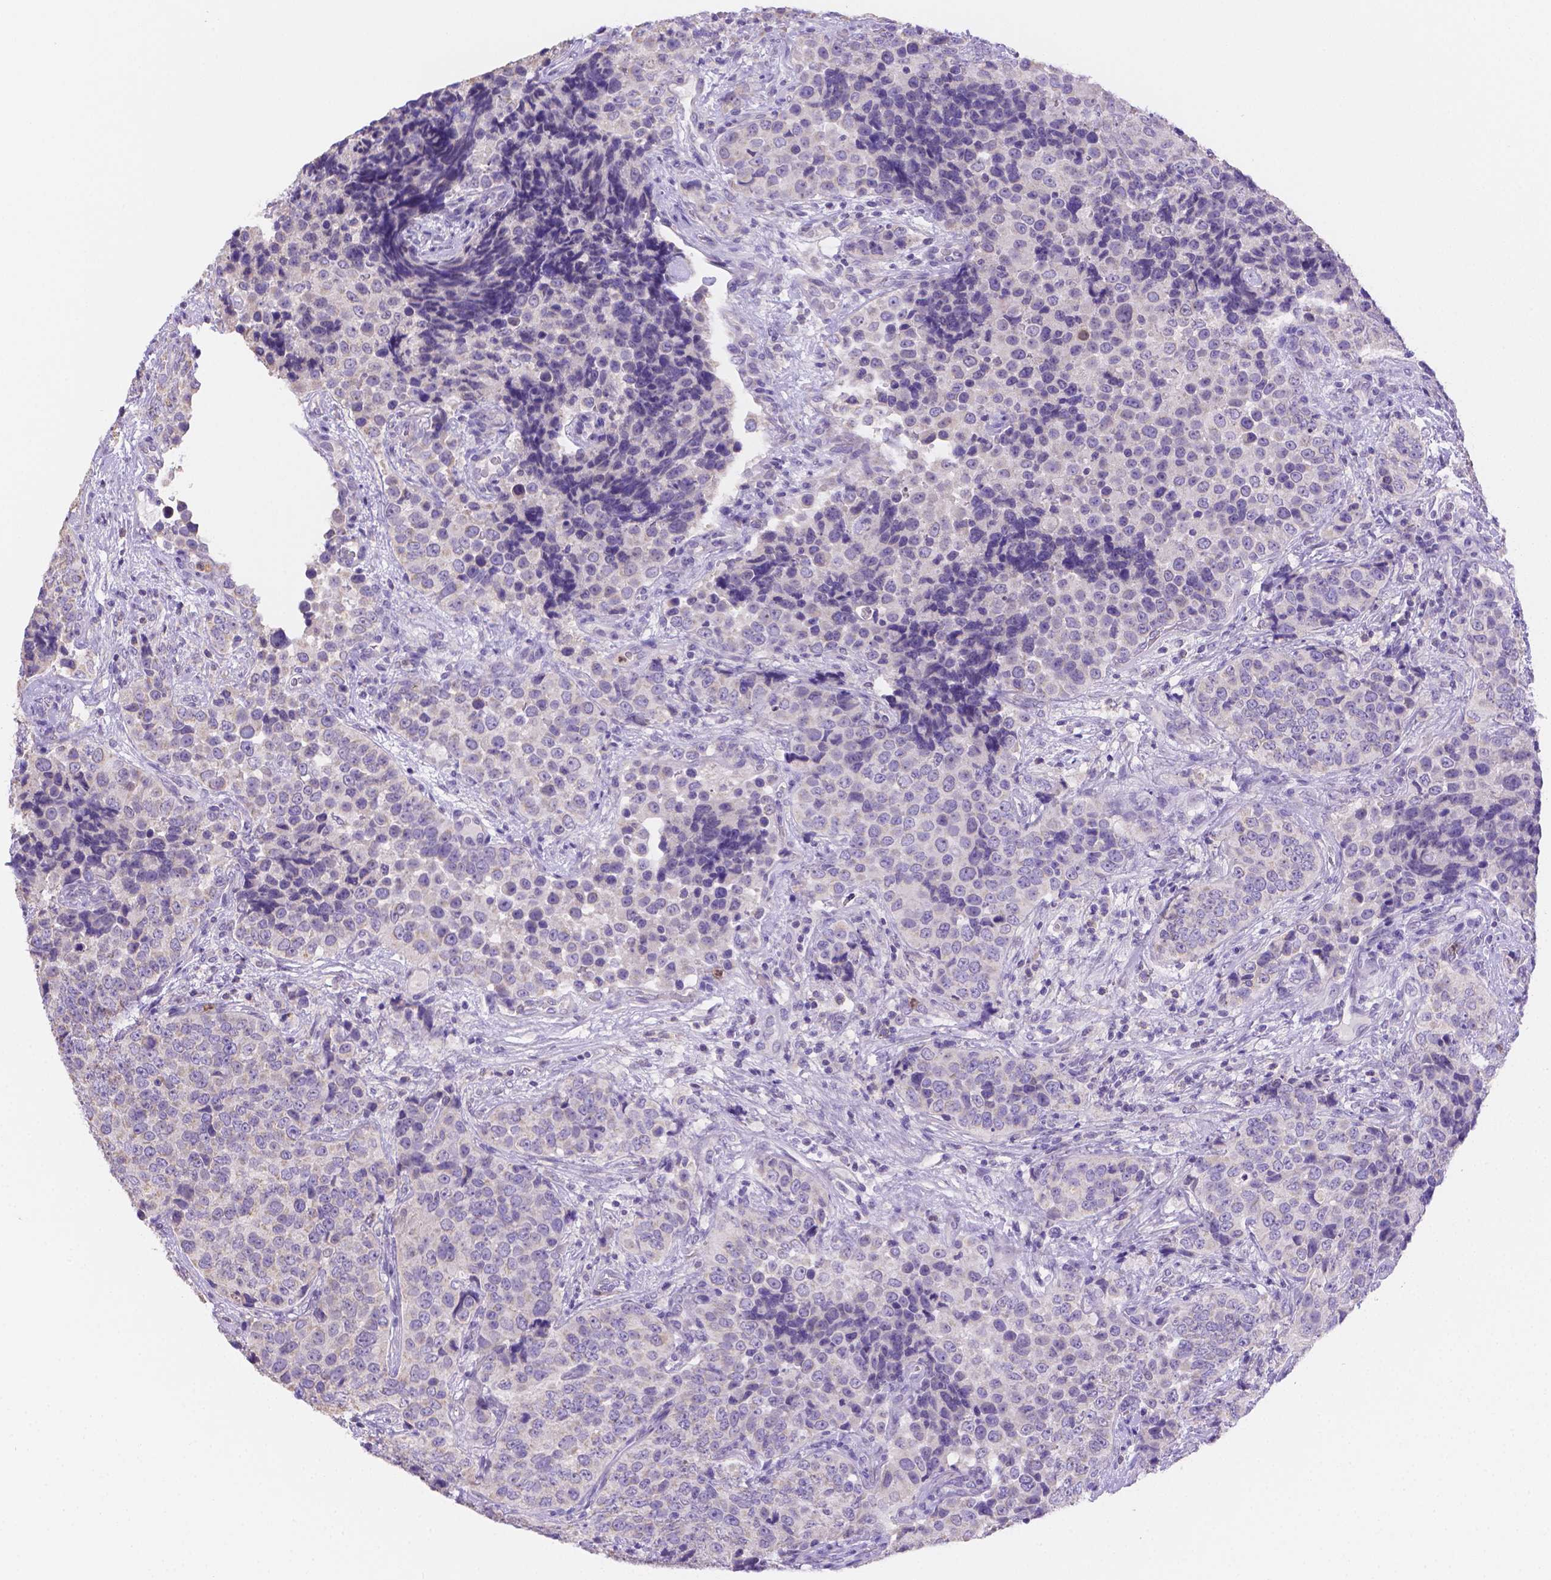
{"staining": {"intensity": "negative", "quantity": "none", "location": "none"}, "tissue": "urothelial cancer", "cell_type": "Tumor cells", "image_type": "cancer", "snomed": [{"axis": "morphology", "description": "Urothelial carcinoma, NOS"}, {"axis": "topography", "description": "Urinary bladder"}], "caption": "The IHC histopathology image has no significant expression in tumor cells of transitional cell carcinoma tissue. Nuclei are stained in blue.", "gene": "NXPE2", "patient": {"sex": "male", "age": 52}}